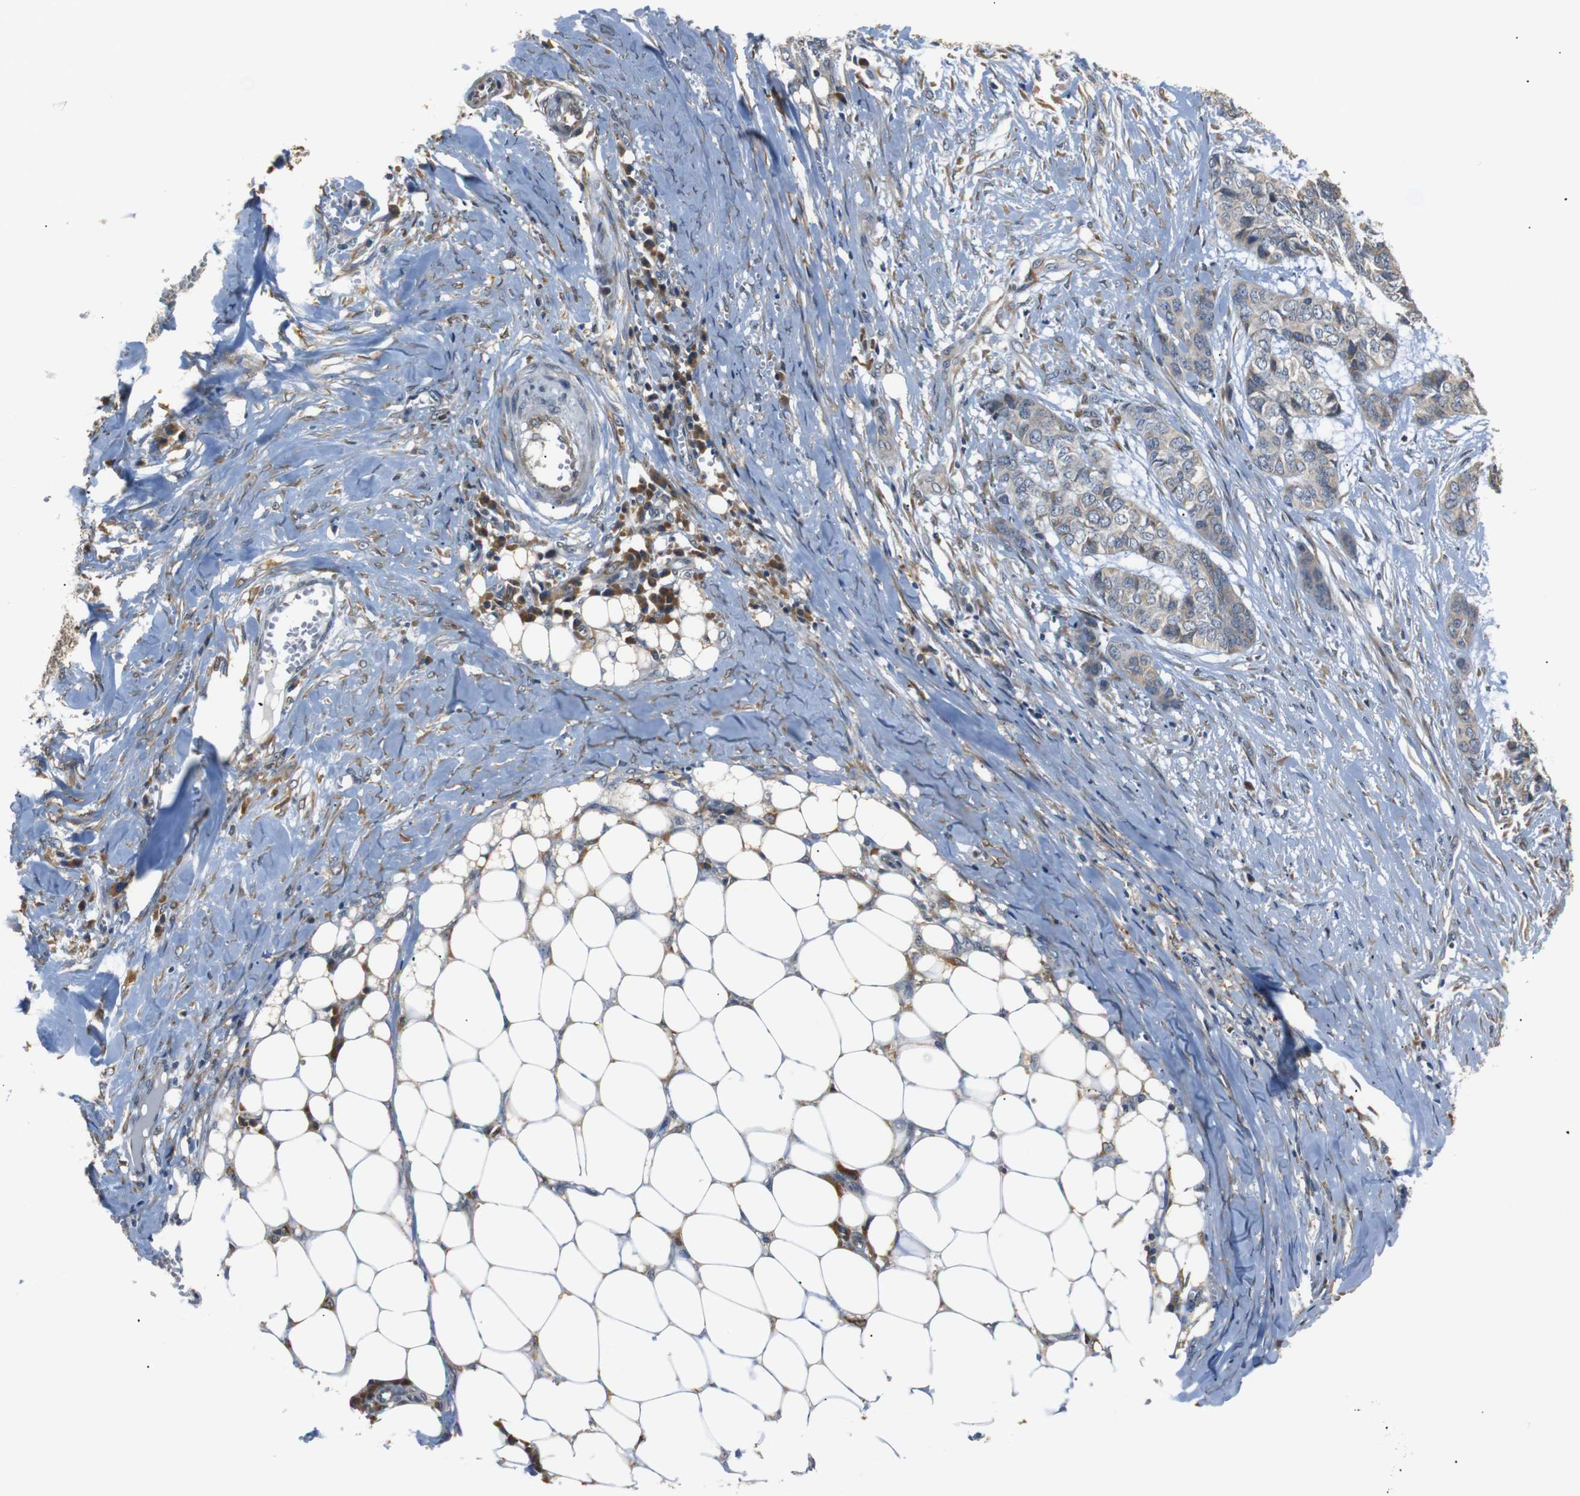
{"staining": {"intensity": "negative", "quantity": "none", "location": "none"}, "tissue": "skin cancer", "cell_type": "Tumor cells", "image_type": "cancer", "snomed": [{"axis": "morphology", "description": "Basal cell carcinoma"}, {"axis": "topography", "description": "Skin"}], "caption": "IHC photomicrograph of human skin cancer stained for a protein (brown), which exhibits no positivity in tumor cells. (Brightfield microscopy of DAB immunohistochemistry at high magnification).", "gene": "TMED2", "patient": {"sex": "female", "age": 64}}